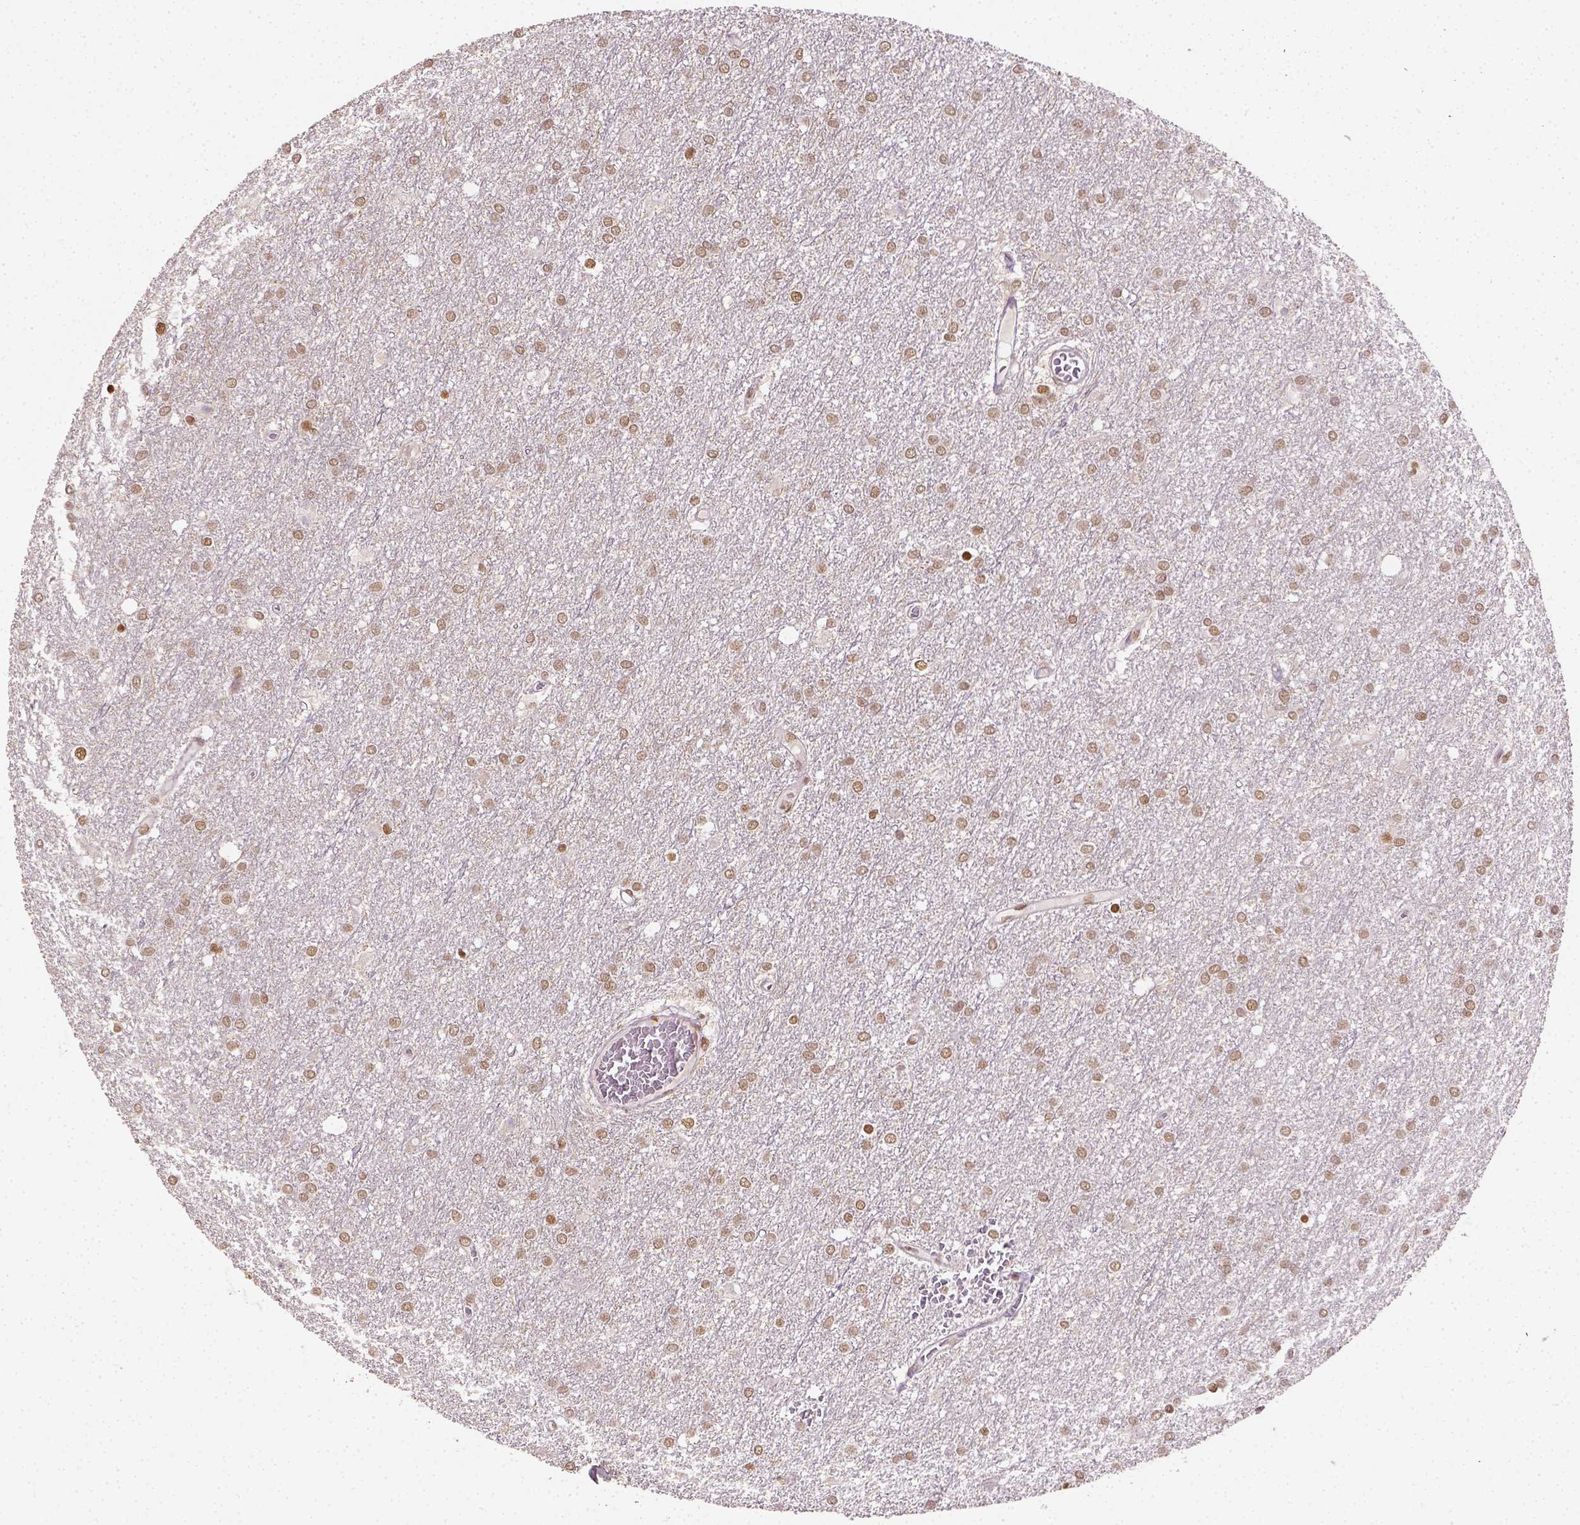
{"staining": {"intensity": "weak", "quantity": ">75%", "location": "nuclear"}, "tissue": "glioma", "cell_type": "Tumor cells", "image_type": "cancer", "snomed": [{"axis": "morphology", "description": "Glioma, malignant, High grade"}, {"axis": "topography", "description": "Brain"}], "caption": "Human malignant high-grade glioma stained with a brown dye exhibits weak nuclear positive expression in approximately >75% of tumor cells.", "gene": "FANCE", "patient": {"sex": "female", "age": 61}}